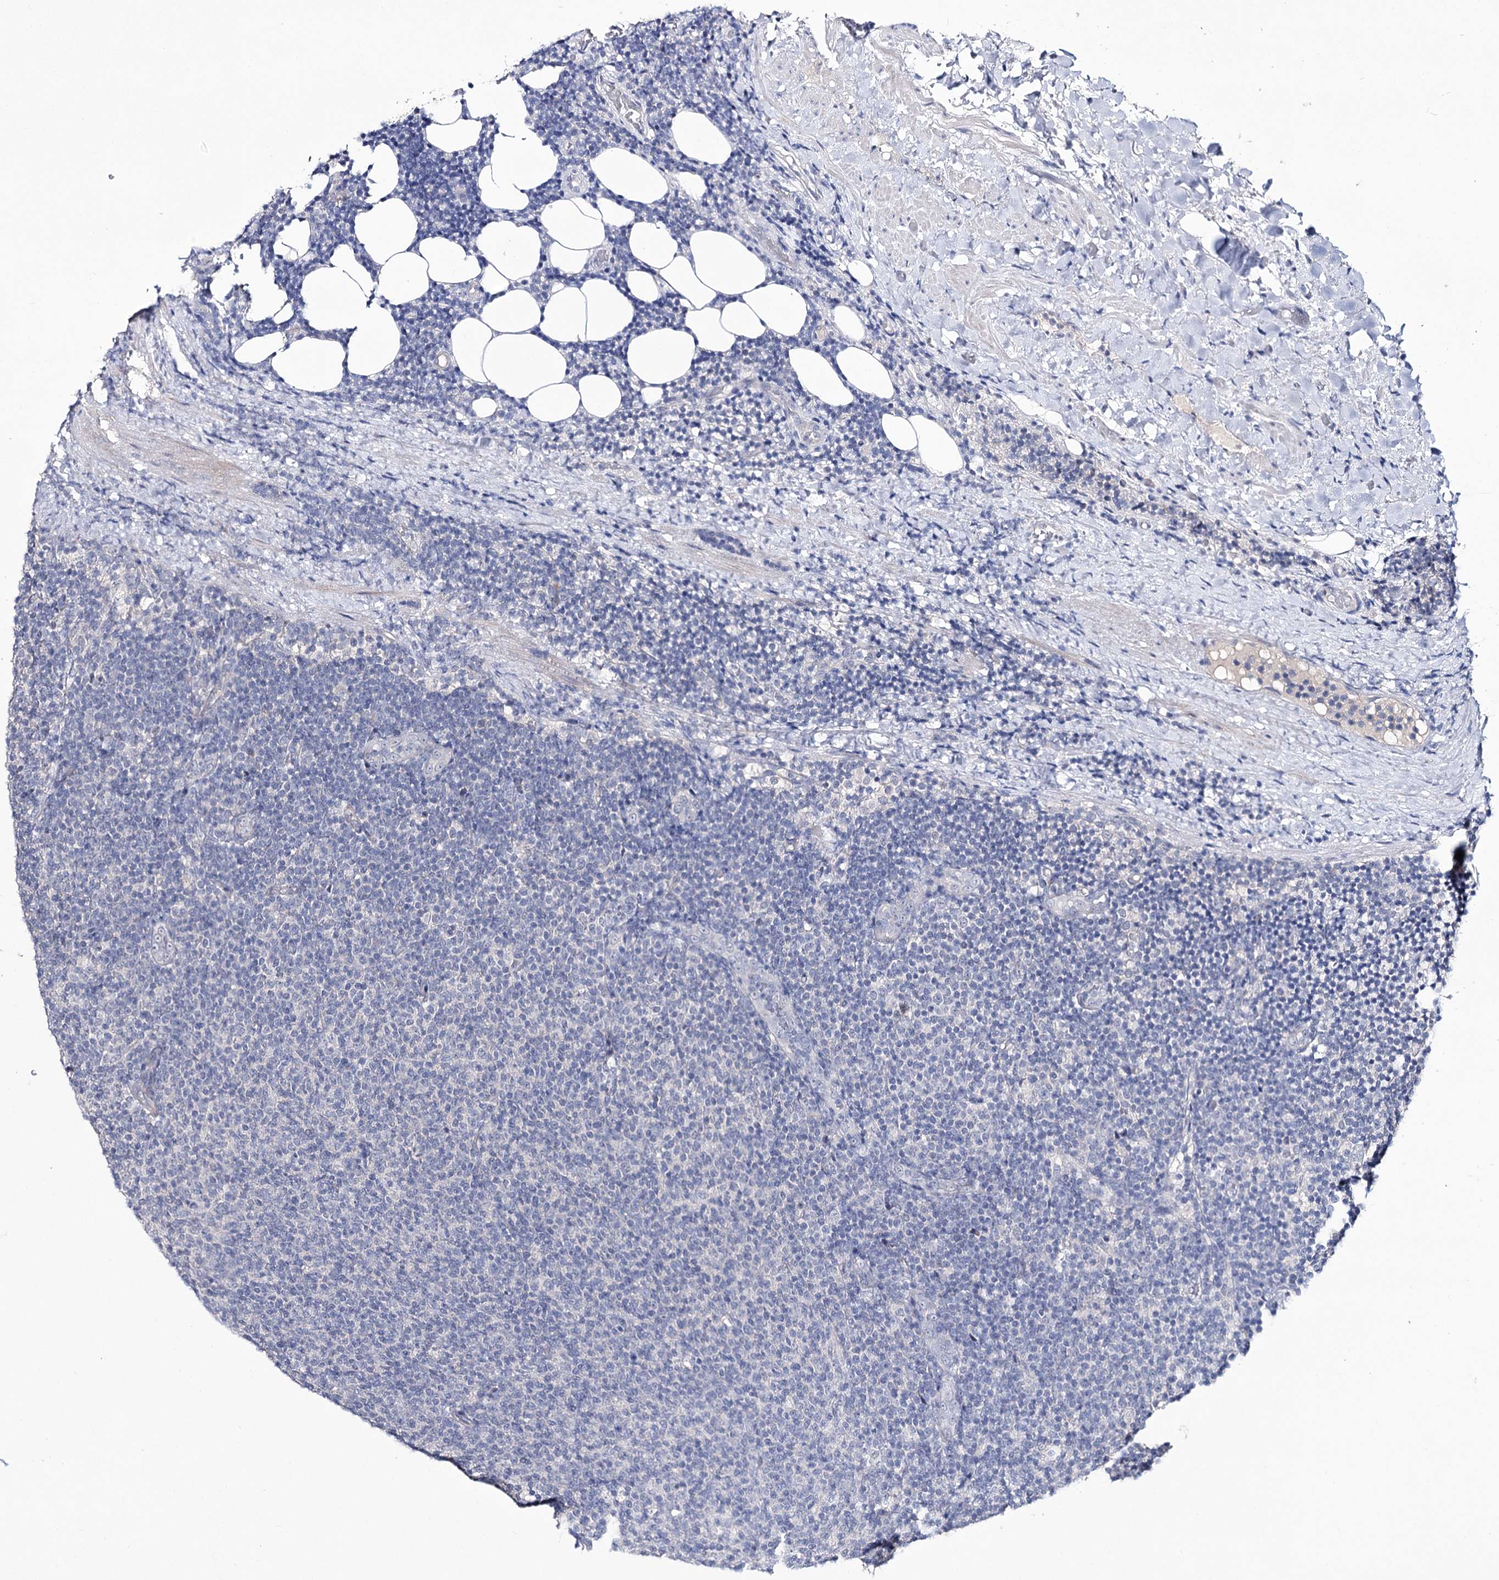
{"staining": {"intensity": "negative", "quantity": "none", "location": "none"}, "tissue": "lymphoma", "cell_type": "Tumor cells", "image_type": "cancer", "snomed": [{"axis": "morphology", "description": "Malignant lymphoma, non-Hodgkin's type, Low grade"}, {"axis": "topography", "description": "Lymph node"}], "caption": "The image displays no significant staining in tumor cells of lymphoma.", "gene": "SEMA4G", "patient": {"sex": "male", "age": 66}}